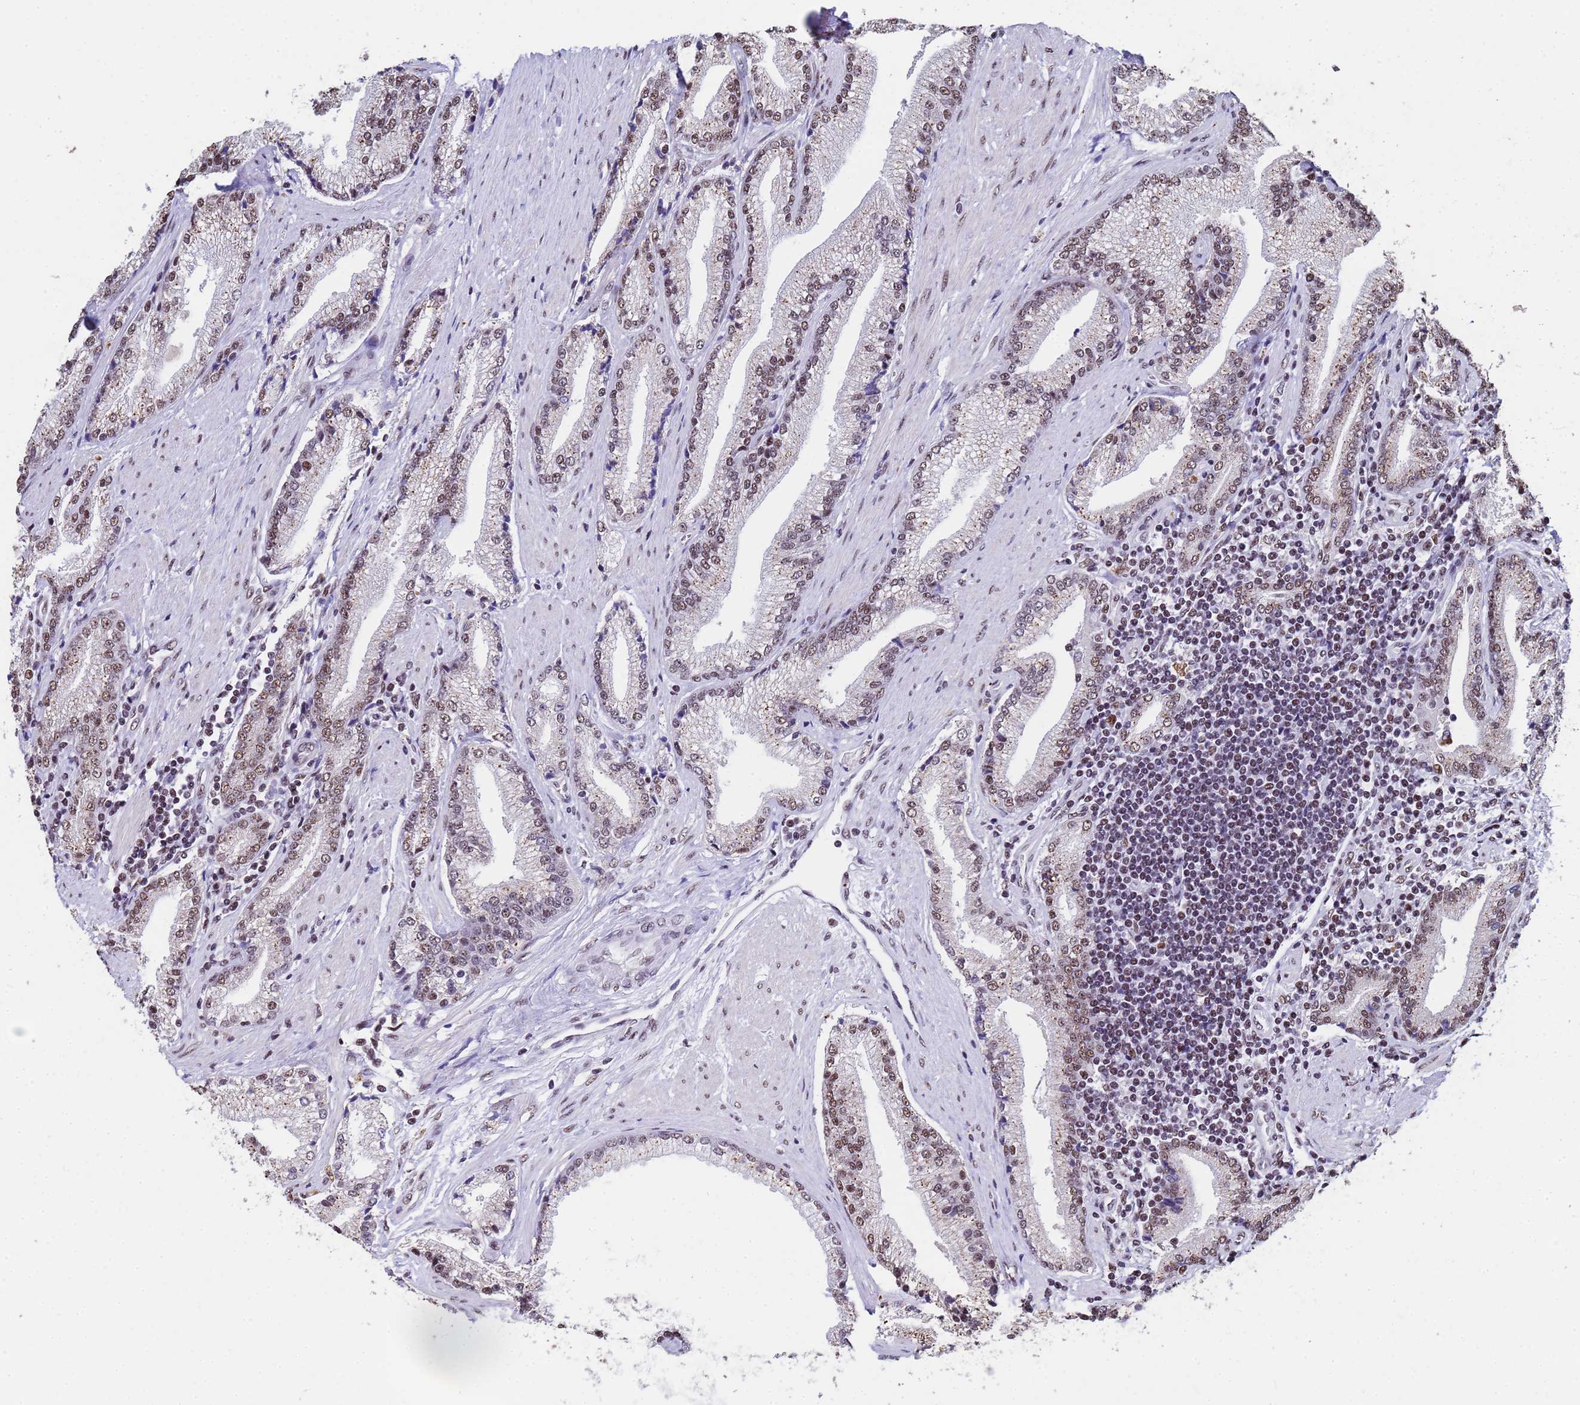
{"staining": {"intensity": "moderate", "quantity": ">75%", "location": "nuclear"}, "tissue": "prostate cancer", "cell_type": "Tumor cells", "image_type": "cancer", "snomed": [{"axis": "morphology", "description": "Adenocarcinoma, High grade"}, {"axis": "topography", "description": "Prostate"}], "caption": "High-power microscopy captured an immunohistochemistry (IHC) histopathology image of prostate cancer, revealing moderate nuclear positivity in approximately >75% of tumor cells.", "gene": "SF3B2", "patient": {"sex": "male", "age": 67}}